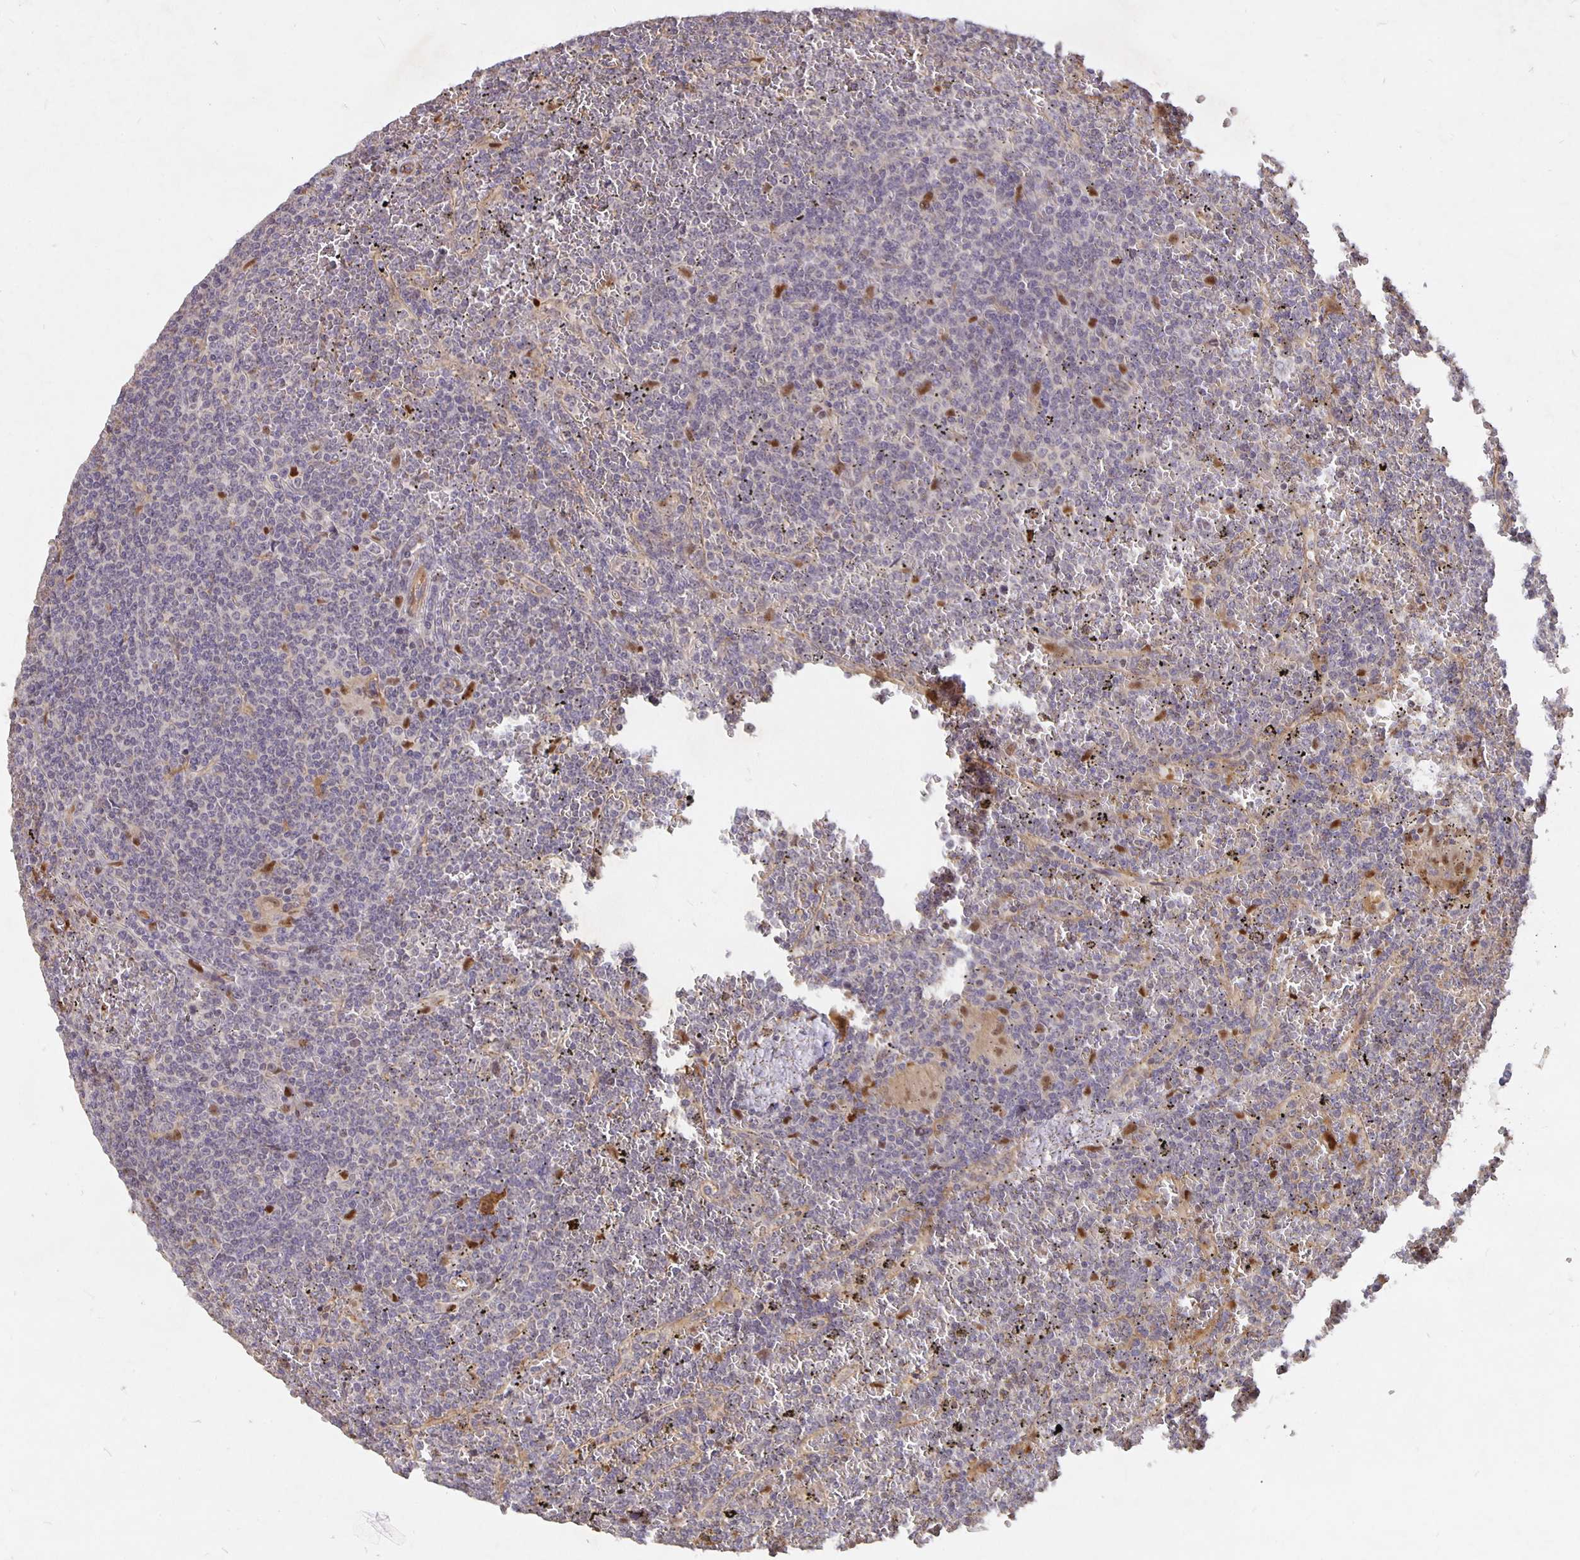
{"staining": {"intensity": "negative", "quantity": "none", "location": "none"}, "tissue": "lymphoma", "cell_type": "Tumor cells", "image_type": "cancer", "snomed": [{"axis": "morphology", "description": "Malignant lymphoma, non-Hodgkin's type, Low grade"}, {"axis": "topography", "description": "Spleen"}], "caption": "Low-grade malignant lymphoma, non-Hodgkin's type was stained to show a protein in brown. There is no significant positivity in tumor cells. (Brightfield microscopy of DAB immunohistochemistry at high magnification).", "gene": "NOG", "patient": {"sex": "female", "age": 19}}